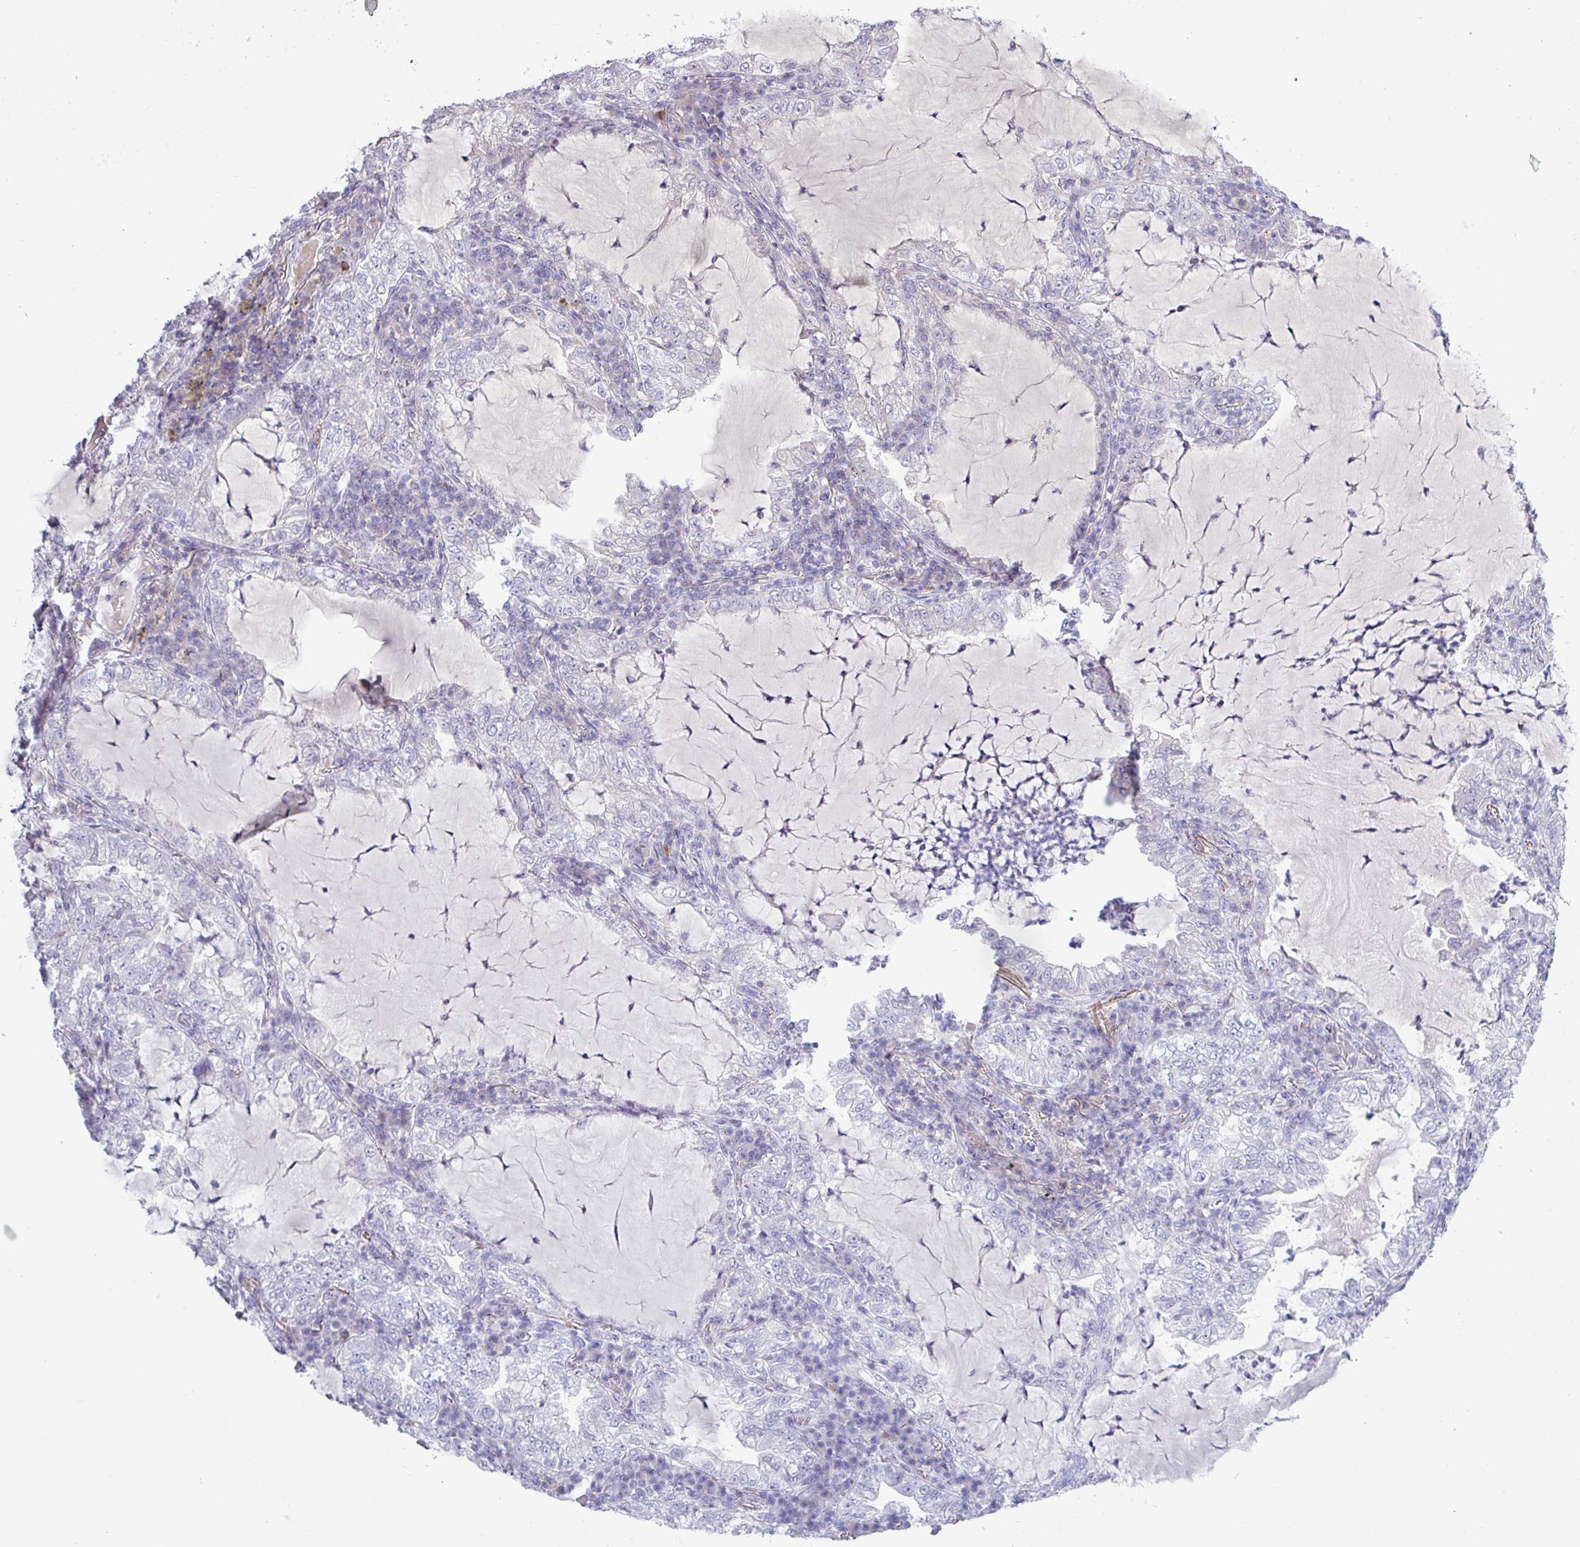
{"staining": {"intensity": "negative", "quantity": "none", "location": "none"}, "tissue": "lung cancer", "cell_type": "Tumor cells", "image_type": "cancer", "snomed": [{"axis": "morphology", "description": "Adenocarcinoma, NOS"}, {"axis": "topography", "description": "Lung"}], "caption": "DAB immunohistochemical staining of human adenocarcinoma (lung) displays no significant positivity in tumor cells.", "gene": "TNFSF12", "patient": {"sex": "female", "age": 73}}